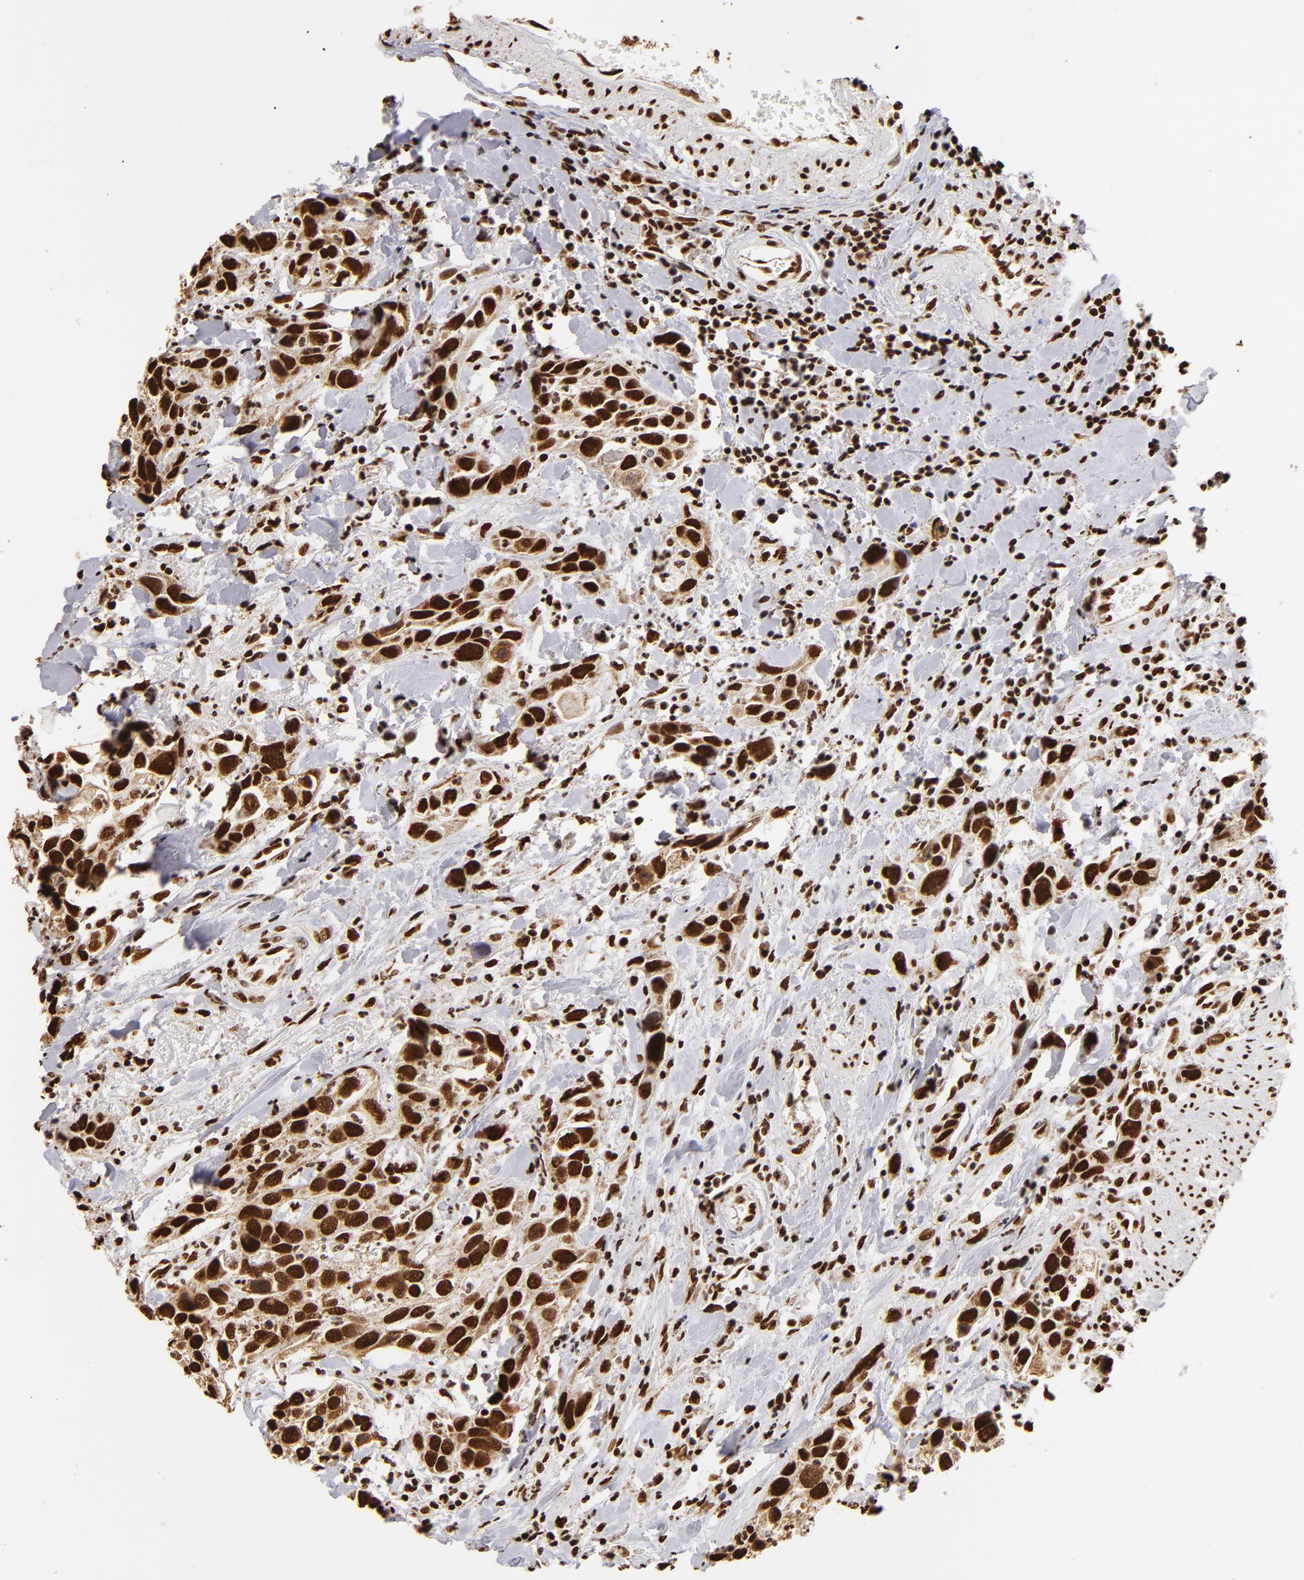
{"staining": {"intensity": "strong", "quantity": ">75%", "location": "nuclear"}, "tissue": "urothelial cancer", "cell_type": "Tumor cells", "image_type": "cancer", "snomed": [{"axis": "morphology", "description": "Urothelial carcinoma, High grade"}, {"axis": "topography", "description": "Urinary bladder"}], "caption": "Immunohistochemistry photomicrograph of neoplastic tissue: human urothelial cancer stained using IHC shows high levels of strong protein expression localized specifically in the nuclear of tumor cells, appearing as a nuclear brown color.", "gene": "ILF3", "patient": {"sex": "male", "age": 66}}